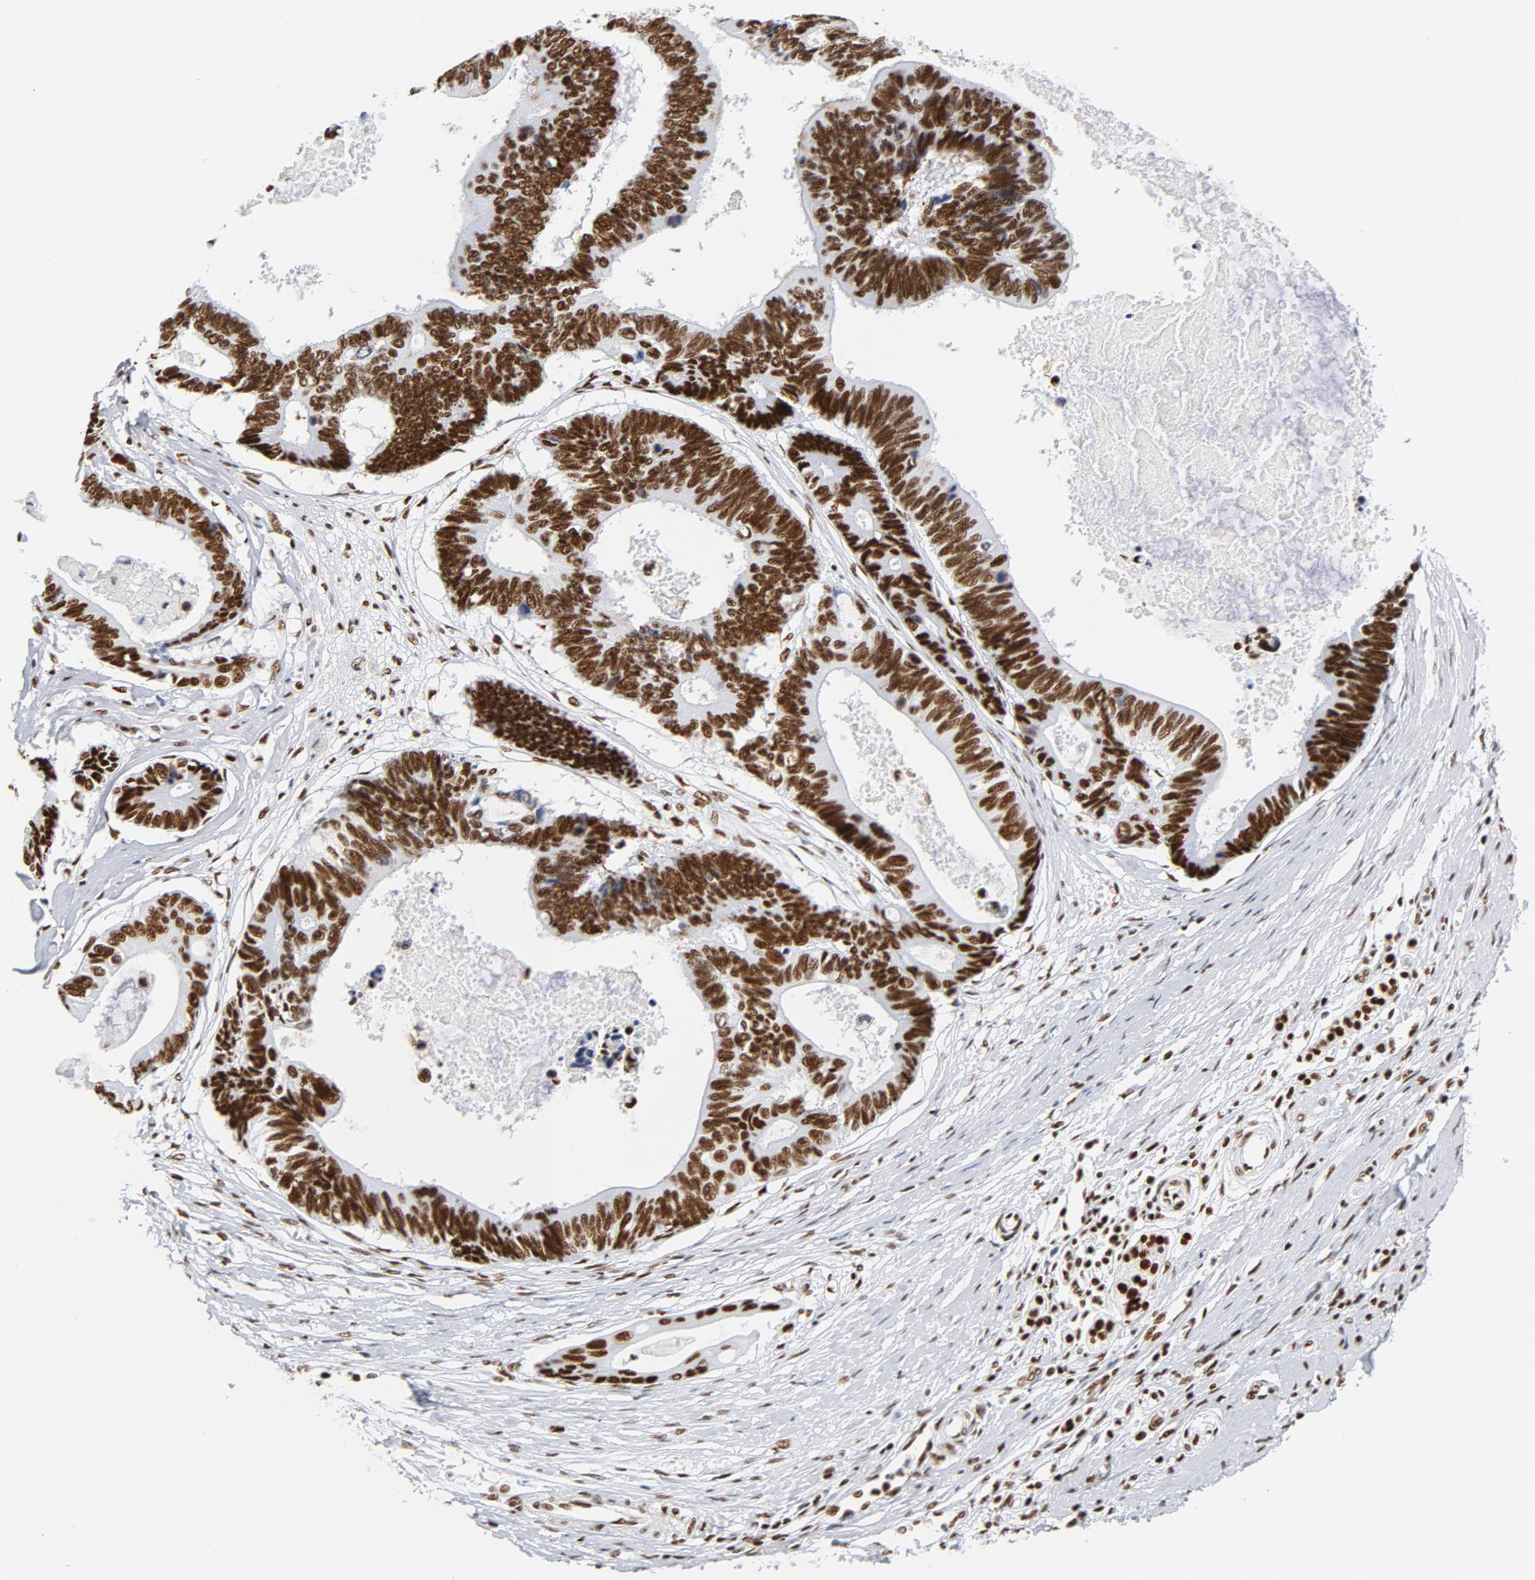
{"staining": {"intensity": "strong", "quantity": ">75%", "location": "nuclear"}, "tissue": "pancreatic cancer", "cell_type": "Tumor cells", "image_type": "cancer", "snomed": [{"axis": "morphology", "description": "Adenocarcinoma, NOS"}, {"axis": "topography", "description": "Pancreas"}], "caption": "Approximately >75% of tumor cells in human pancreatic cancer (adenocarcinoma) show strong nuclear protein expression as visualized by brown immunohistochemical staining.", "gene": "XRCC5", "patient": {"sex": "female", "age": 70}}